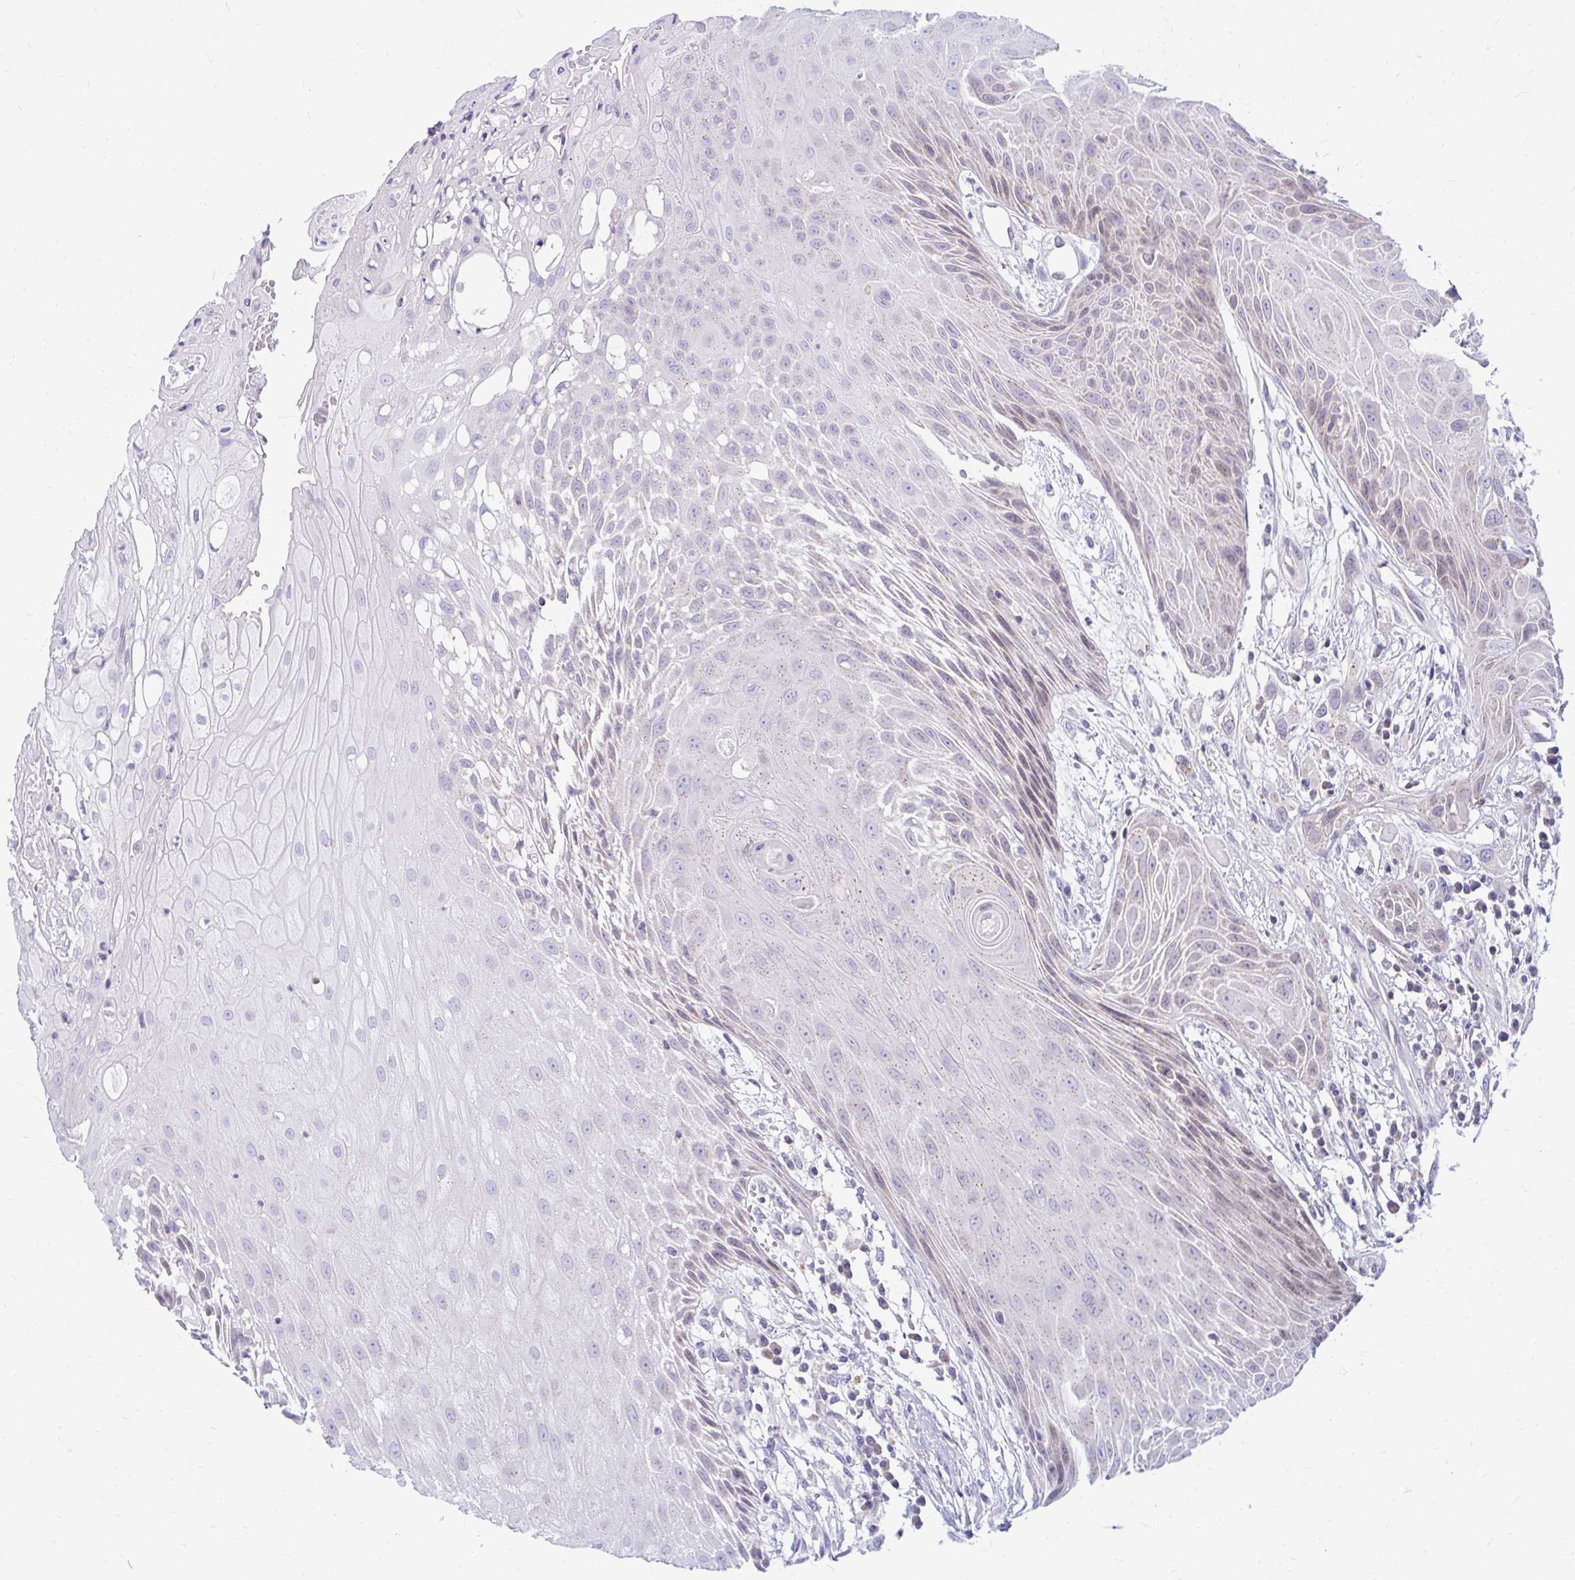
{"staining": {"intensity": "weak", "quantity": "25%-75%", "location": "cytoplasmic/membranous"}, "tissue": "head and neck cancer", "cell_type": "Tumor cells", "image_type": "cancer", "snomed": [{"axis": "morphology", "description": "Squamous cell carcinoma, NOS"}, {"axis": "topography", "description": "Head-Neck"}], "caption": "Immunohistochemistry of human head and neck cancer (squamous cell carcinoma) displays low levels of weak cytoplasmic/membranous expression in approximately 25%-75% of tumor cells.", "gene": "RADIL", "patient": {"sex": "female", "age": 73}}